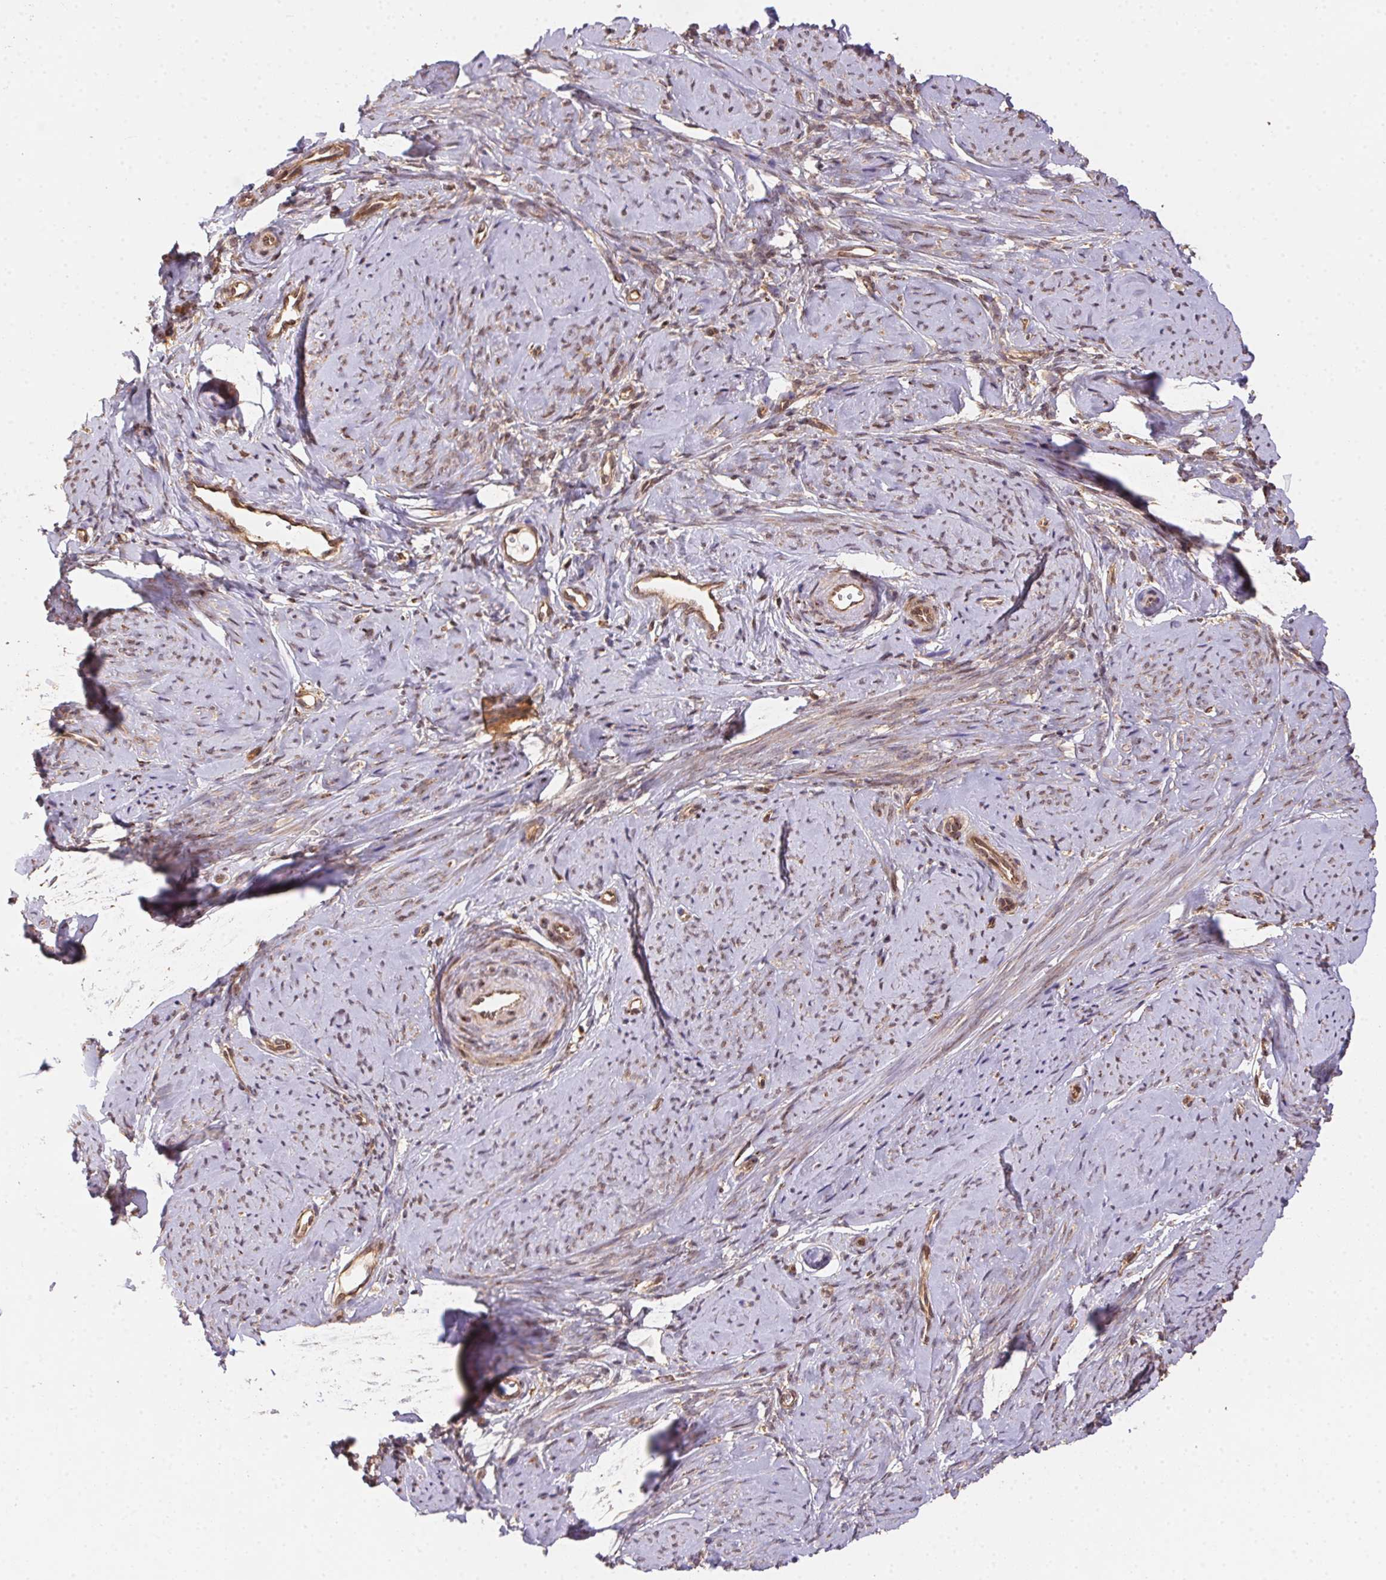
{"staining": {"intensity": "weak", "quantity": ">75%", "location": "cytoplasmic/membranous,nuclear"}, "tissue": "smooth muscle", "cell_type": "Smooth muscle cells", "image_type": "normal", "snomed": [{"axis": "morphology", "description": "Normal tissue, NOS"}, {"axis": "topography", "description": "Smooth muscle"}], "caption": "Protein analysis of normal smooth muscle shows weak cytoplasmic/membranous,nuclear positivity in about >75% of smooth muscle cells.", "gene": "MEX3D", "patient": {"sex": "female", "age": 48}}